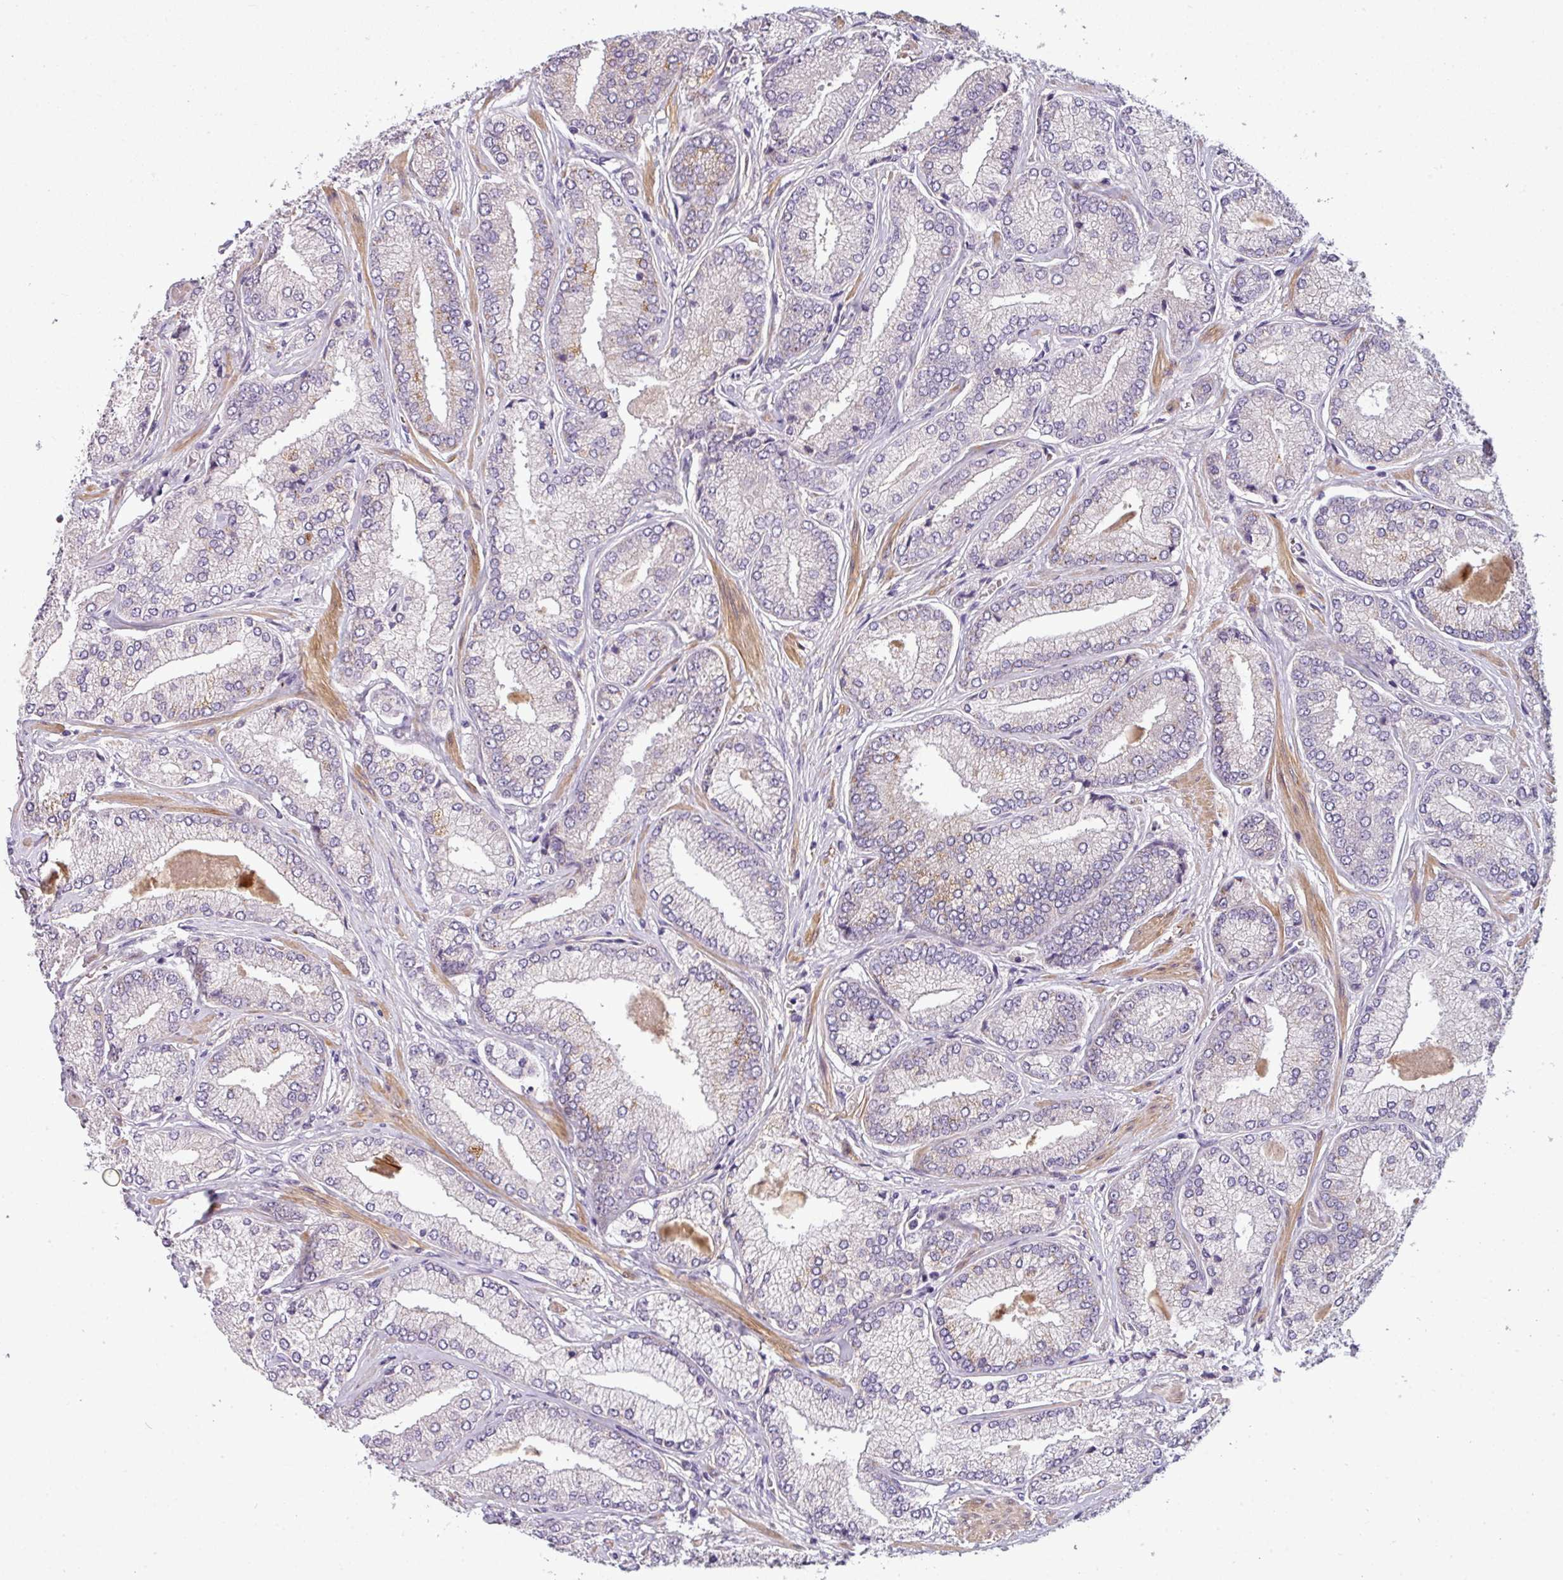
{"staining": {"intensity": "negative", "quantity": "none", "location": "none"}, "tissue": "prostate cancer", "cell_type": "Tumor cells", "image_type": "cancer", "snomed": [{"axis": "morphology", "description": "Adenocarcinoma, High grade"}, {"axis": "topography", "description": "Prostate"}], "caption": "Image shows no significant protein expression in tumor cells of adenocarcinoma (high-grade) (prostate).", "gene": "ZNF35", "patient": {"sex": "male", "age": 68}}